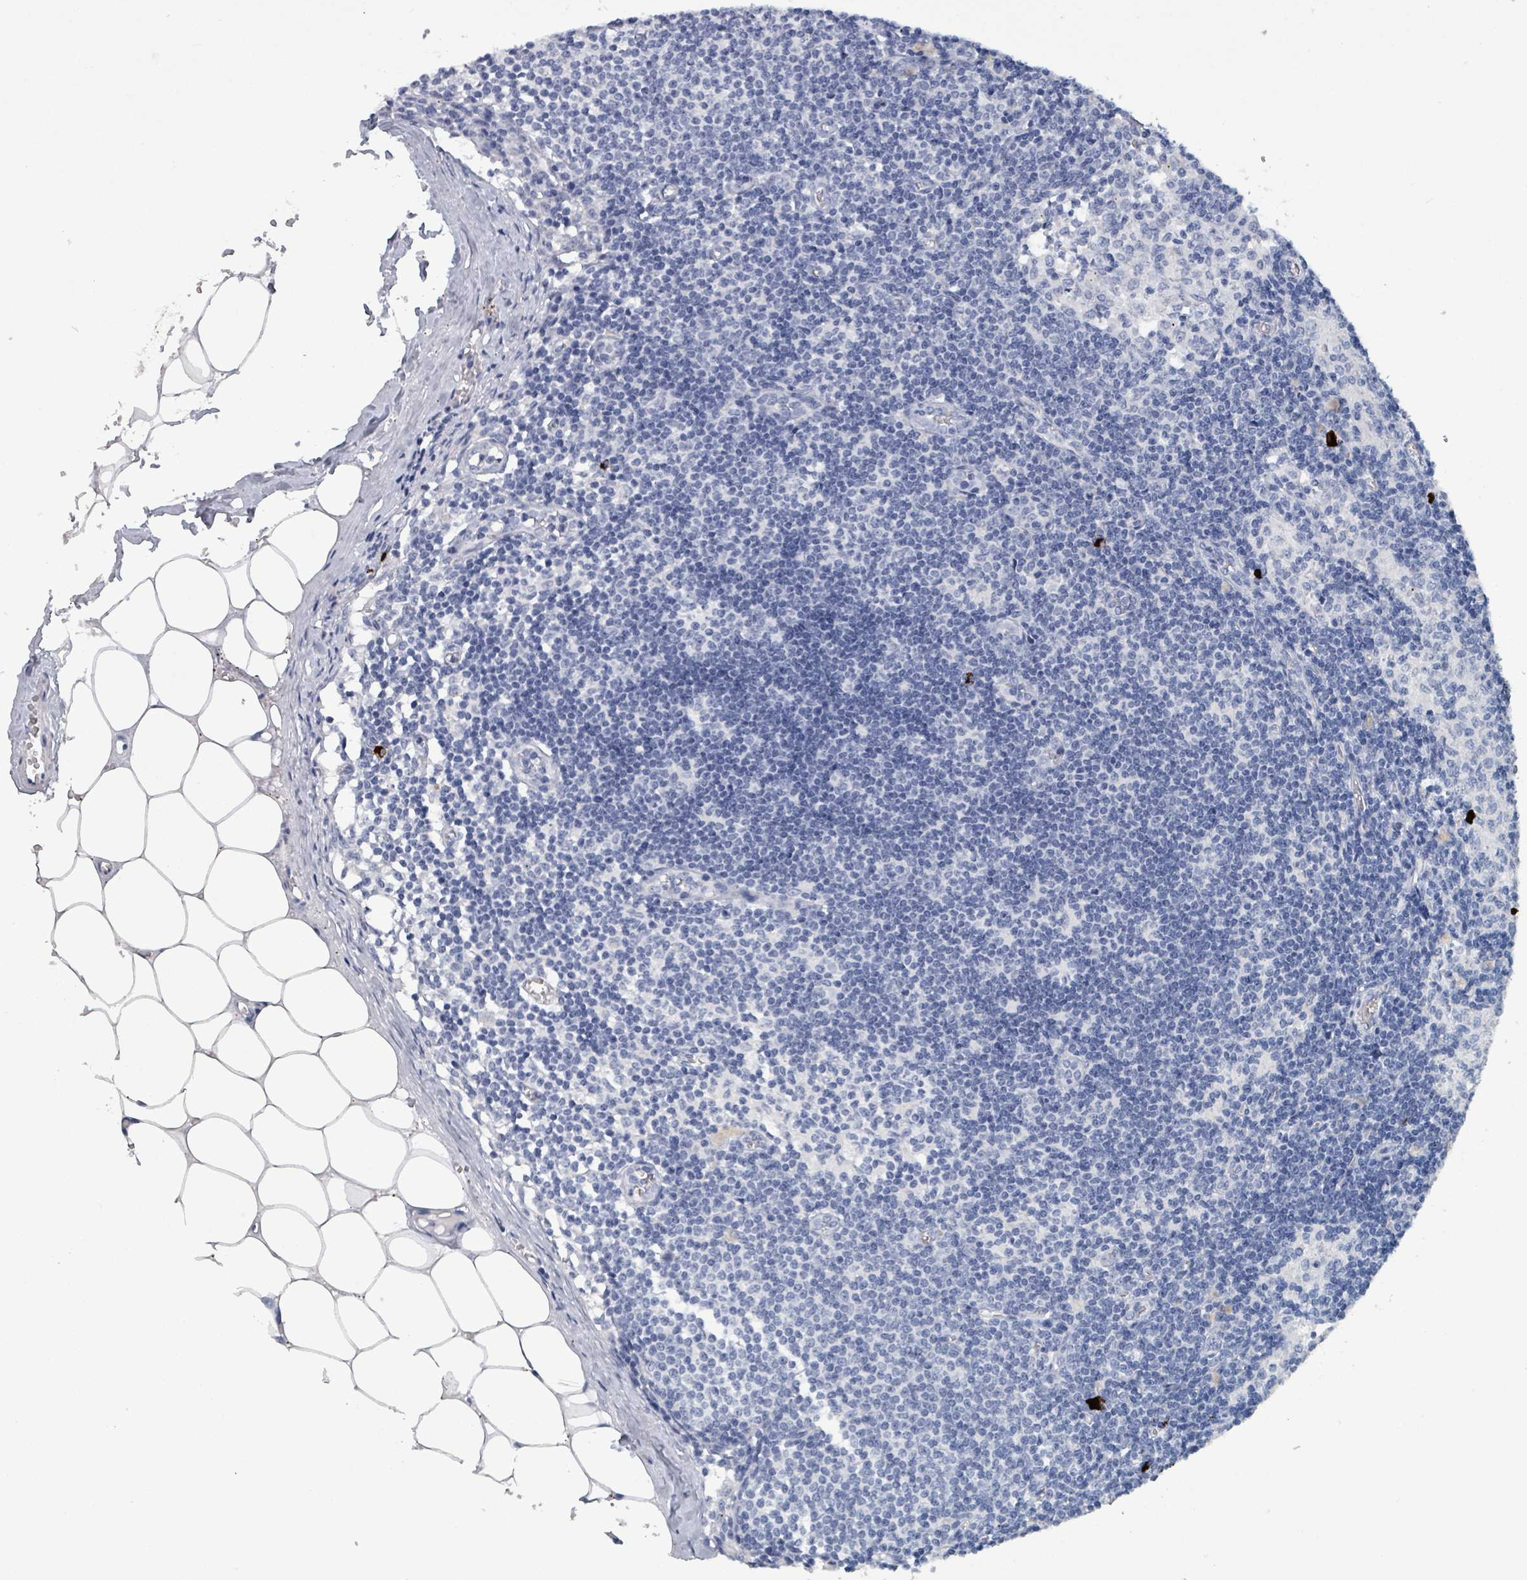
{"staining": {"intensity": "negative", "quantity": "none", "location": "none"}, "tissue": "lymph node", "cell_type": "Germinal center cells", "image_type": "normal", "snomed": [{"axis": "morphology", "description": "Normal tissue, NOS"}, {"axis": "topography", "description": "Lymph node"}], "caption": "DAB (3,3'-diaminobenzidine) immunohistochemical staining of unremarkable lymph node displays no significant staining in germinal center cells. The staining is performed using DAB brown chromogen with nuclei counter-stained in using hematoxylin.", "gene": "VPS13D", "patient": {"sex": "female", "age": 42}}